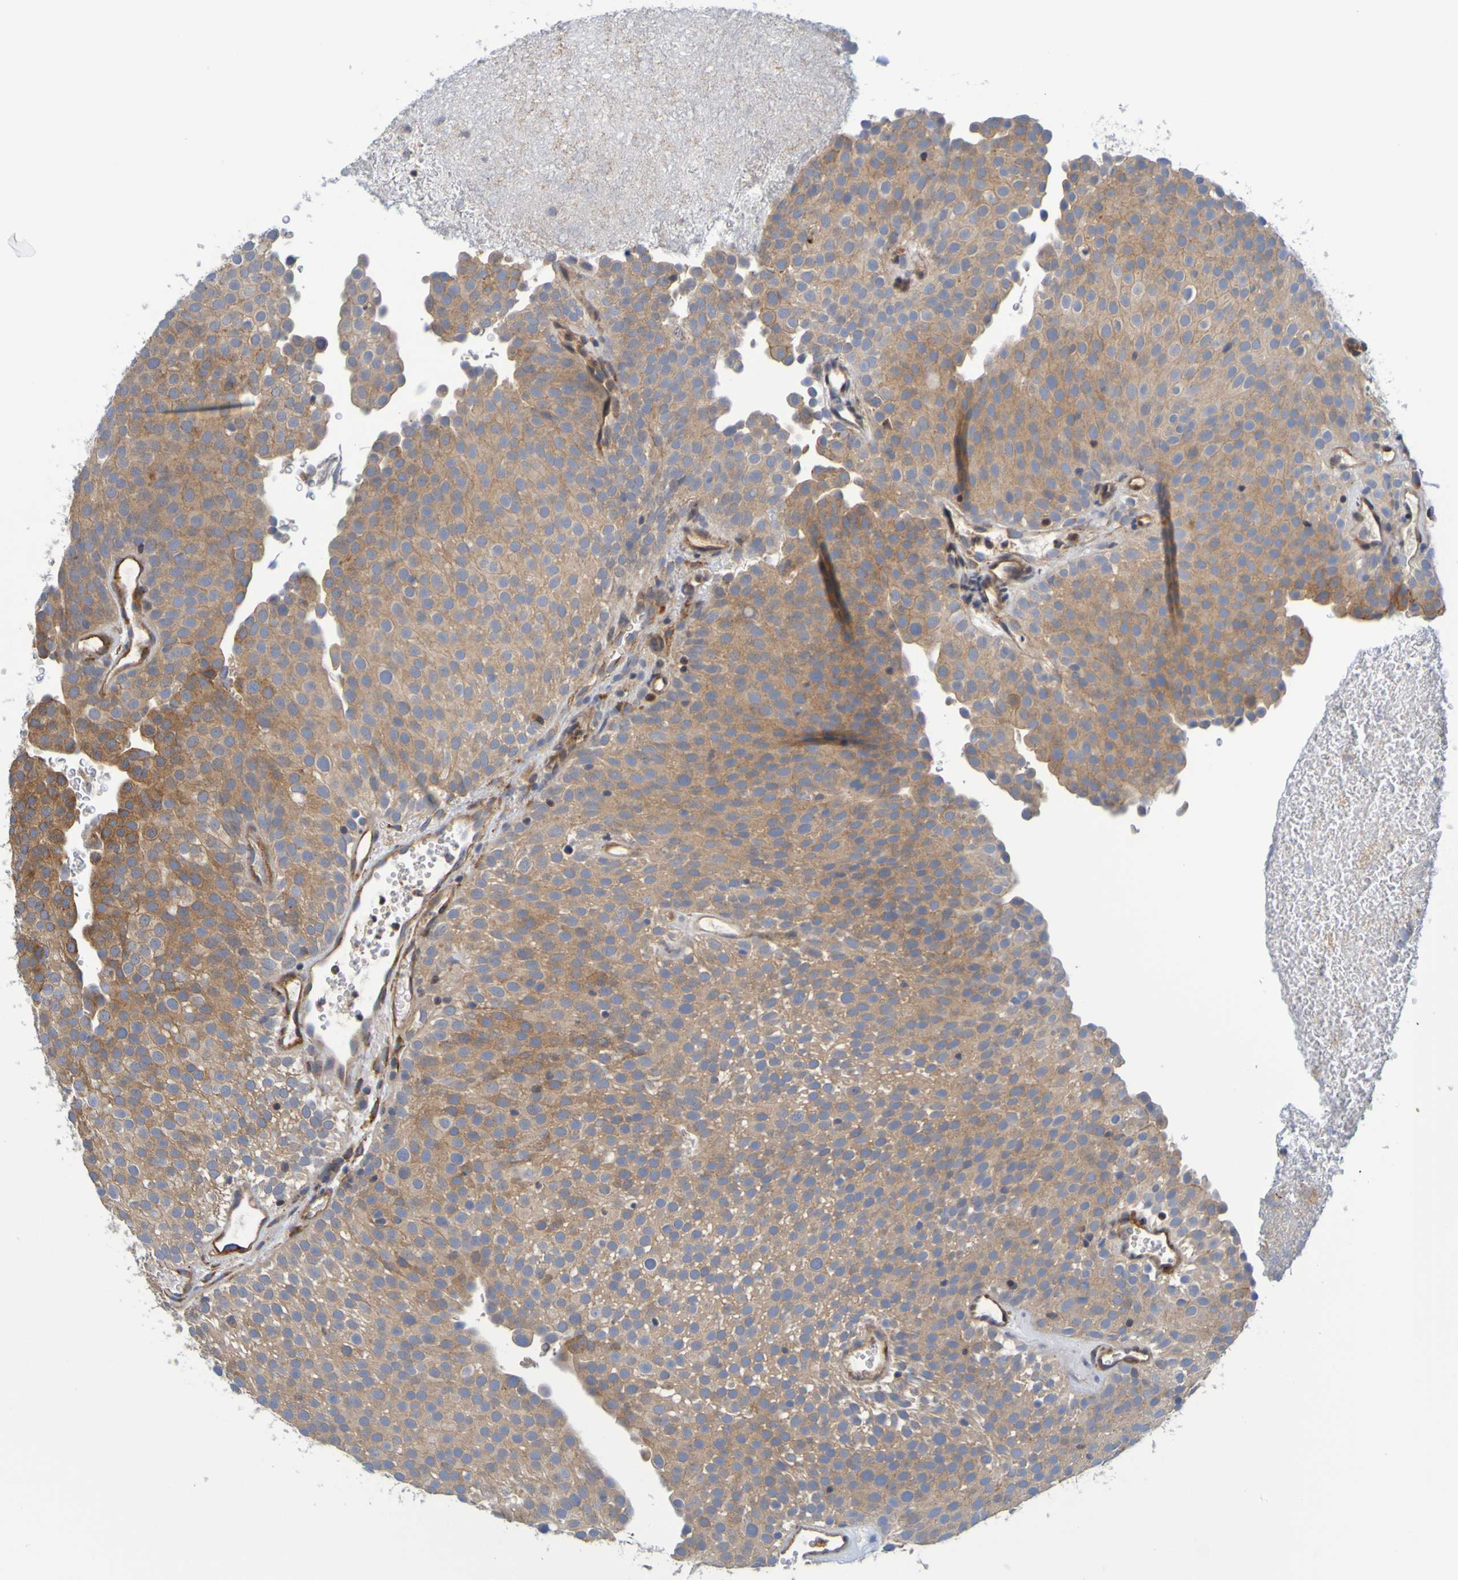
{"staining": {"intensity": "weak", "quantity": ">75%", "location": "cytoplasmic/membranous"}, "tissue": "urothelial cancer", "cell_type": "Tumor cells", "image_type": "cancer", "snomed": [{"axis": "morphology", "description": "Urothelial carcinoma, Low grade"}, {"axis": "topography", "description": "Urinary bladder"}], "caption": "Protein expression by immunohistochemistry (IHC) reveals weak cytoplasmic/membranous positivity in approximately >75% of tumor cells in low-grade urothelial carcinoma.", "gene": "SIL1", "patient": {"sex": "male", "age": 78}}